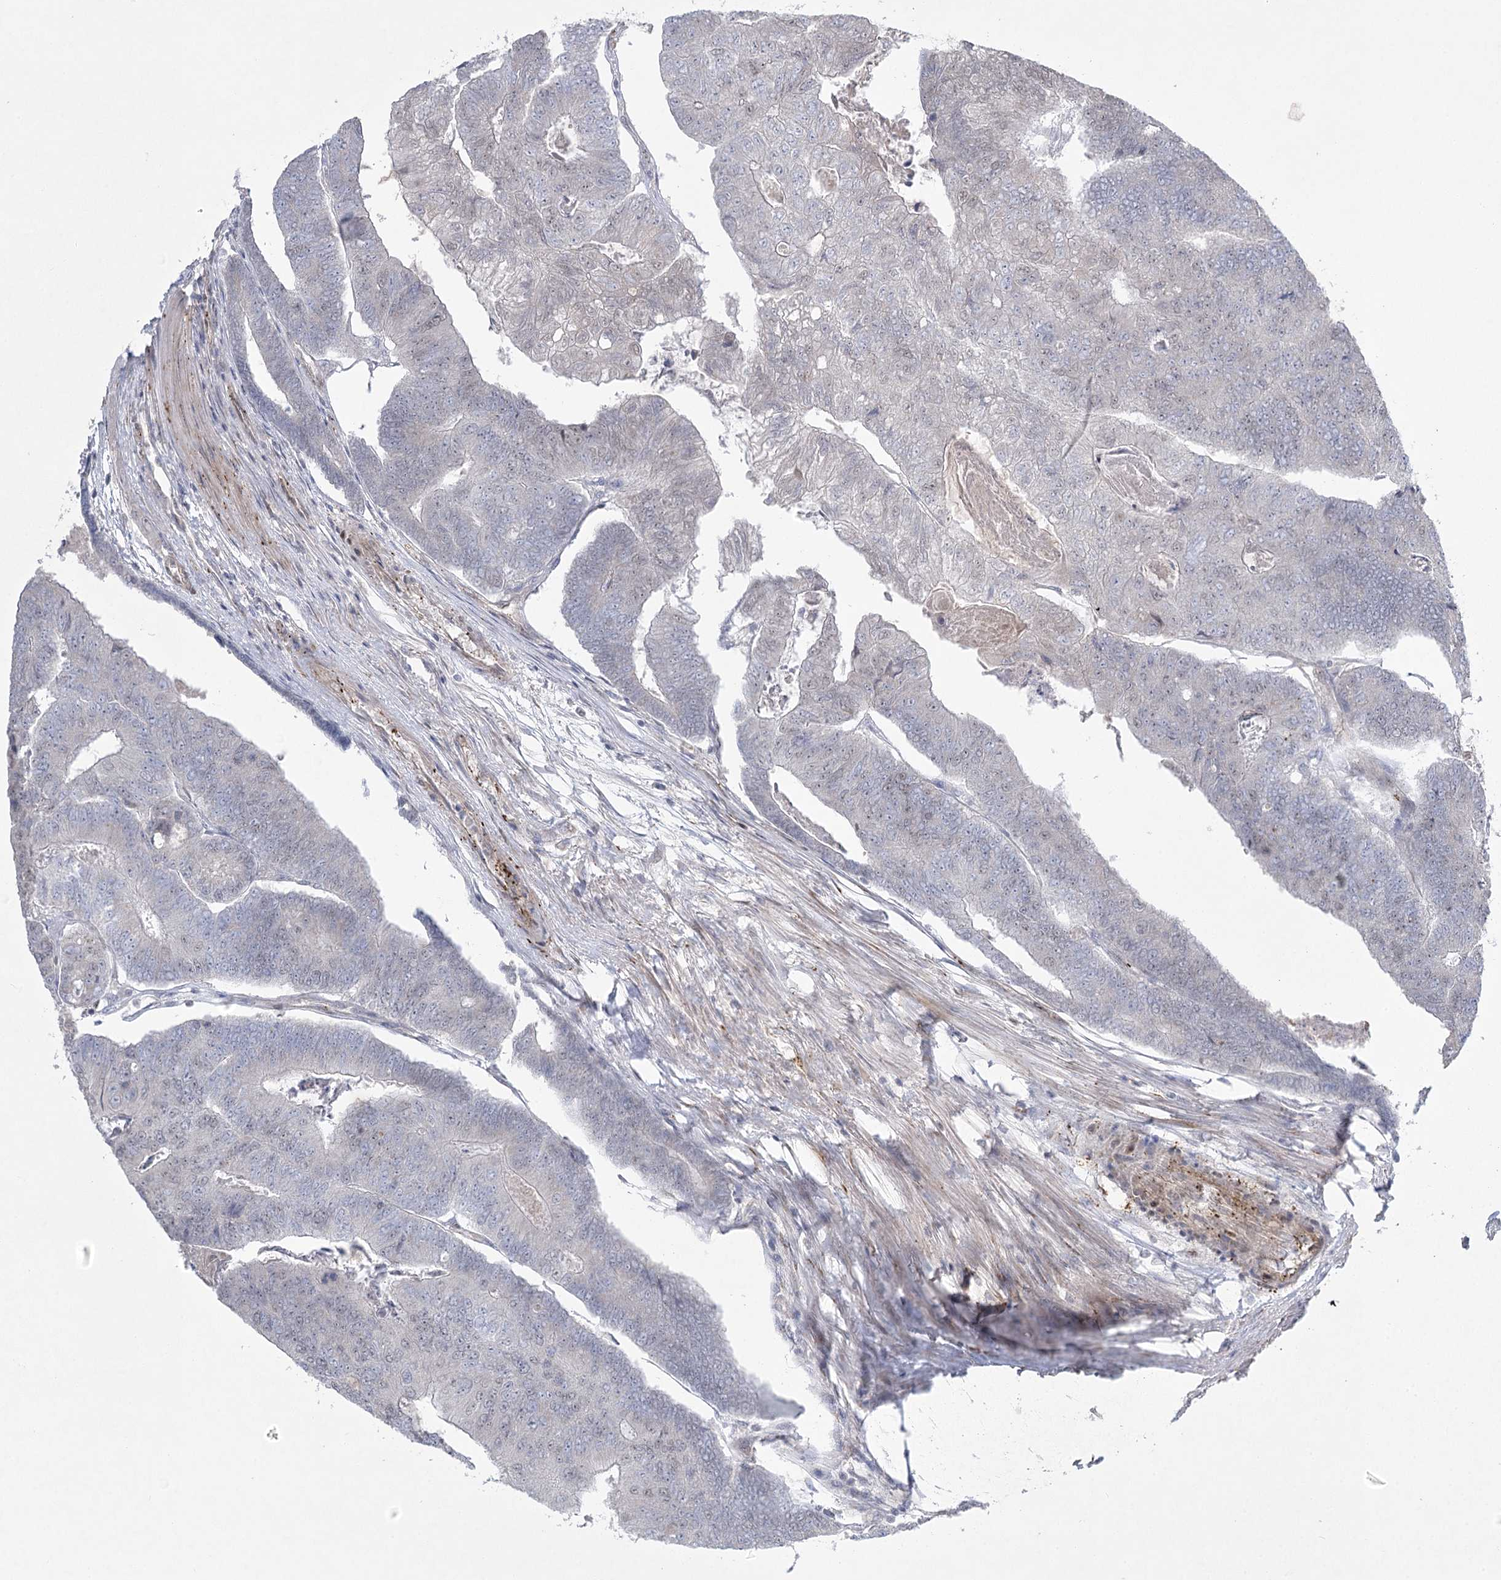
{"staining": {"intensity": "weak", "quantity": "<25%", "location": "nuclear"}, "tissue": "colorectal cancer", "cell_type": "Tumor cells", "image_type": "cancer", "snomed": [{"axis": "morphology", "description": "Adenocarcinoma, NOS"}, {"axis": "topography", "description": "Colon"}], "caption": "The histopathology image demonstrates no significant staining in tumor cells of colorectal cancer. (DAB immunohistochemistry visualized using brightfield microscopy, high magnification).", "gene": "AMTN", "patient": {"sex": "female", "age": 67}}